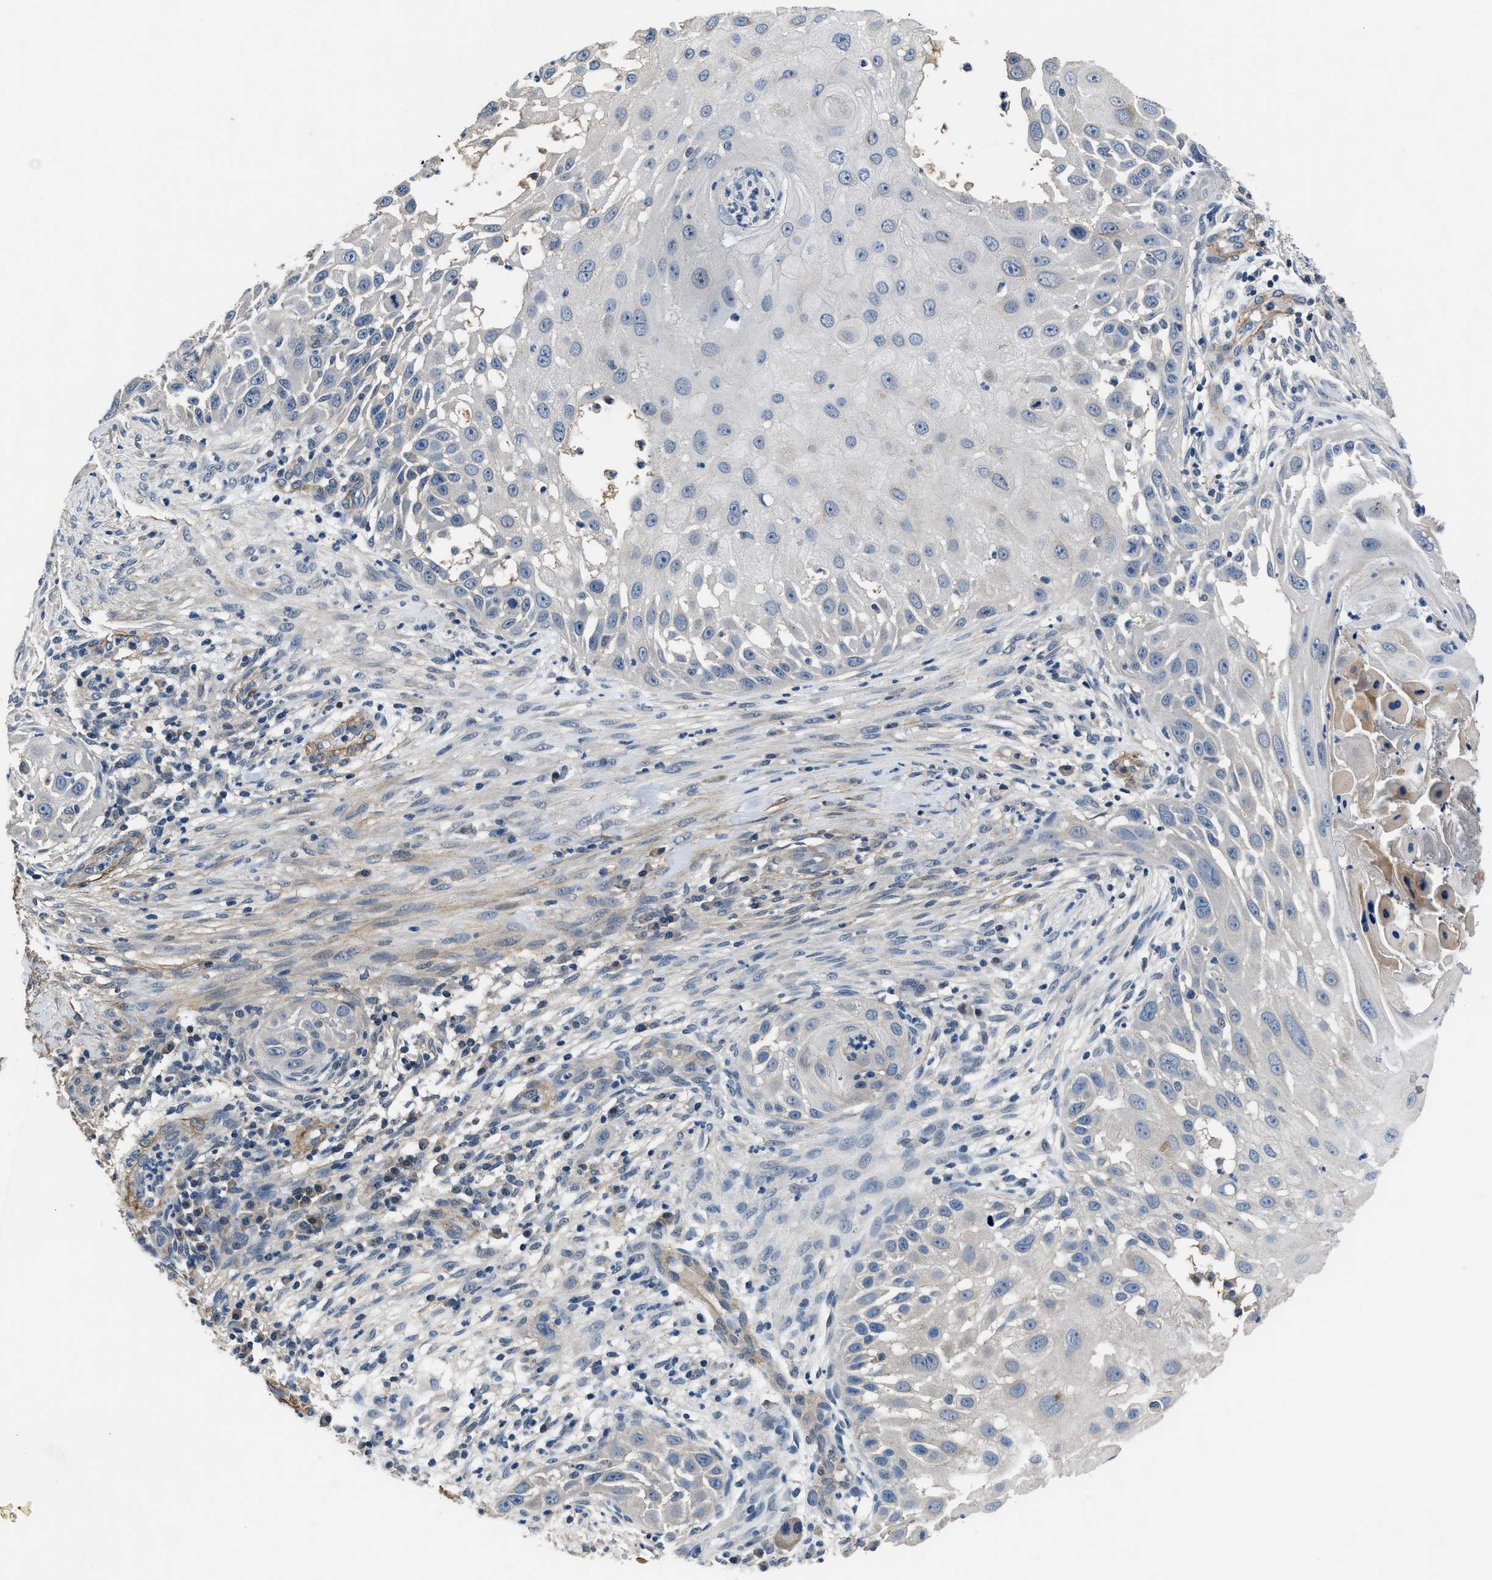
{"staining": {"intensity": "negative", "quantity": "none", "location": "none"}, "tissue": "skin cancer", "cell_type": "Tumor cells", "image_type": "cancer", "snomed": [{"axis": "morphology", "description": "Squamous cell carcinoma, NOS"}, {"axis": "topography", "description": "Skin"}], "caption": "There is no significant staining in tumor cells of skin cancer.", "gene": "LANCL2", "patient": {"sex": "female", "age": 44}}